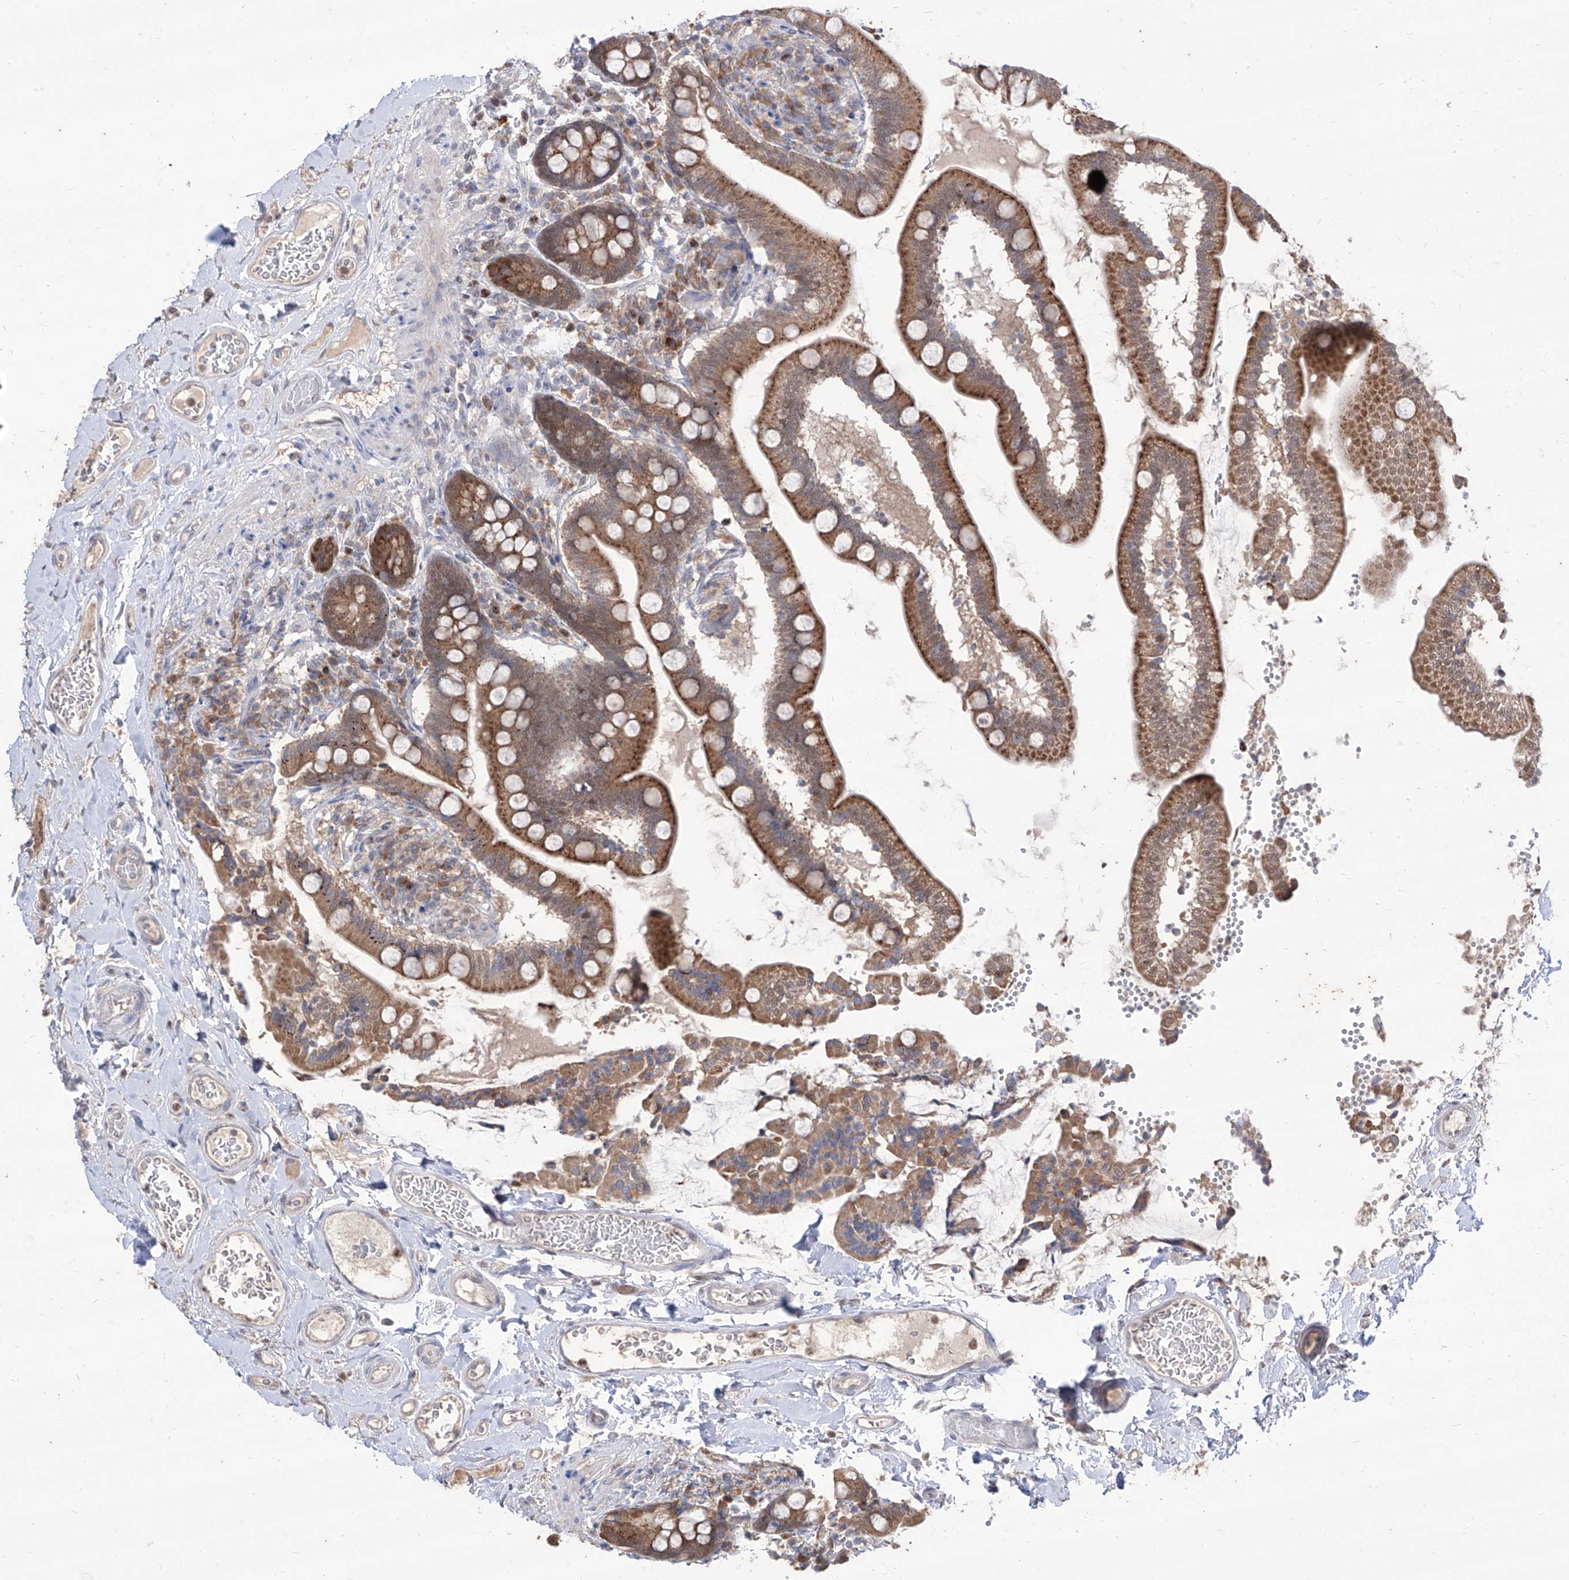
{"staining": {"intensity": "moderate", "quantity": ">75%", "location": "cytoplasmic/membranous"}, "tissue": "small intestine", "cell_type": "Glandular cells", "image_type": "normal", "snomed": [{"axis": "morphology", "description": "Normal tissue, NOS"}, {"axis": "topography", "description": "Small intestine"}], "caption": "High-magnification brightfield microscopy of benign small intestine stained with DAB (brown) and counterstained with hematoxylin (blue). glandular cells exhibit moderate cytoplasmic/membranous positivity is appreciated in approximately>75% of cells.", "gene": "BROX", "patient": {"sex": "female", "age": 64}}